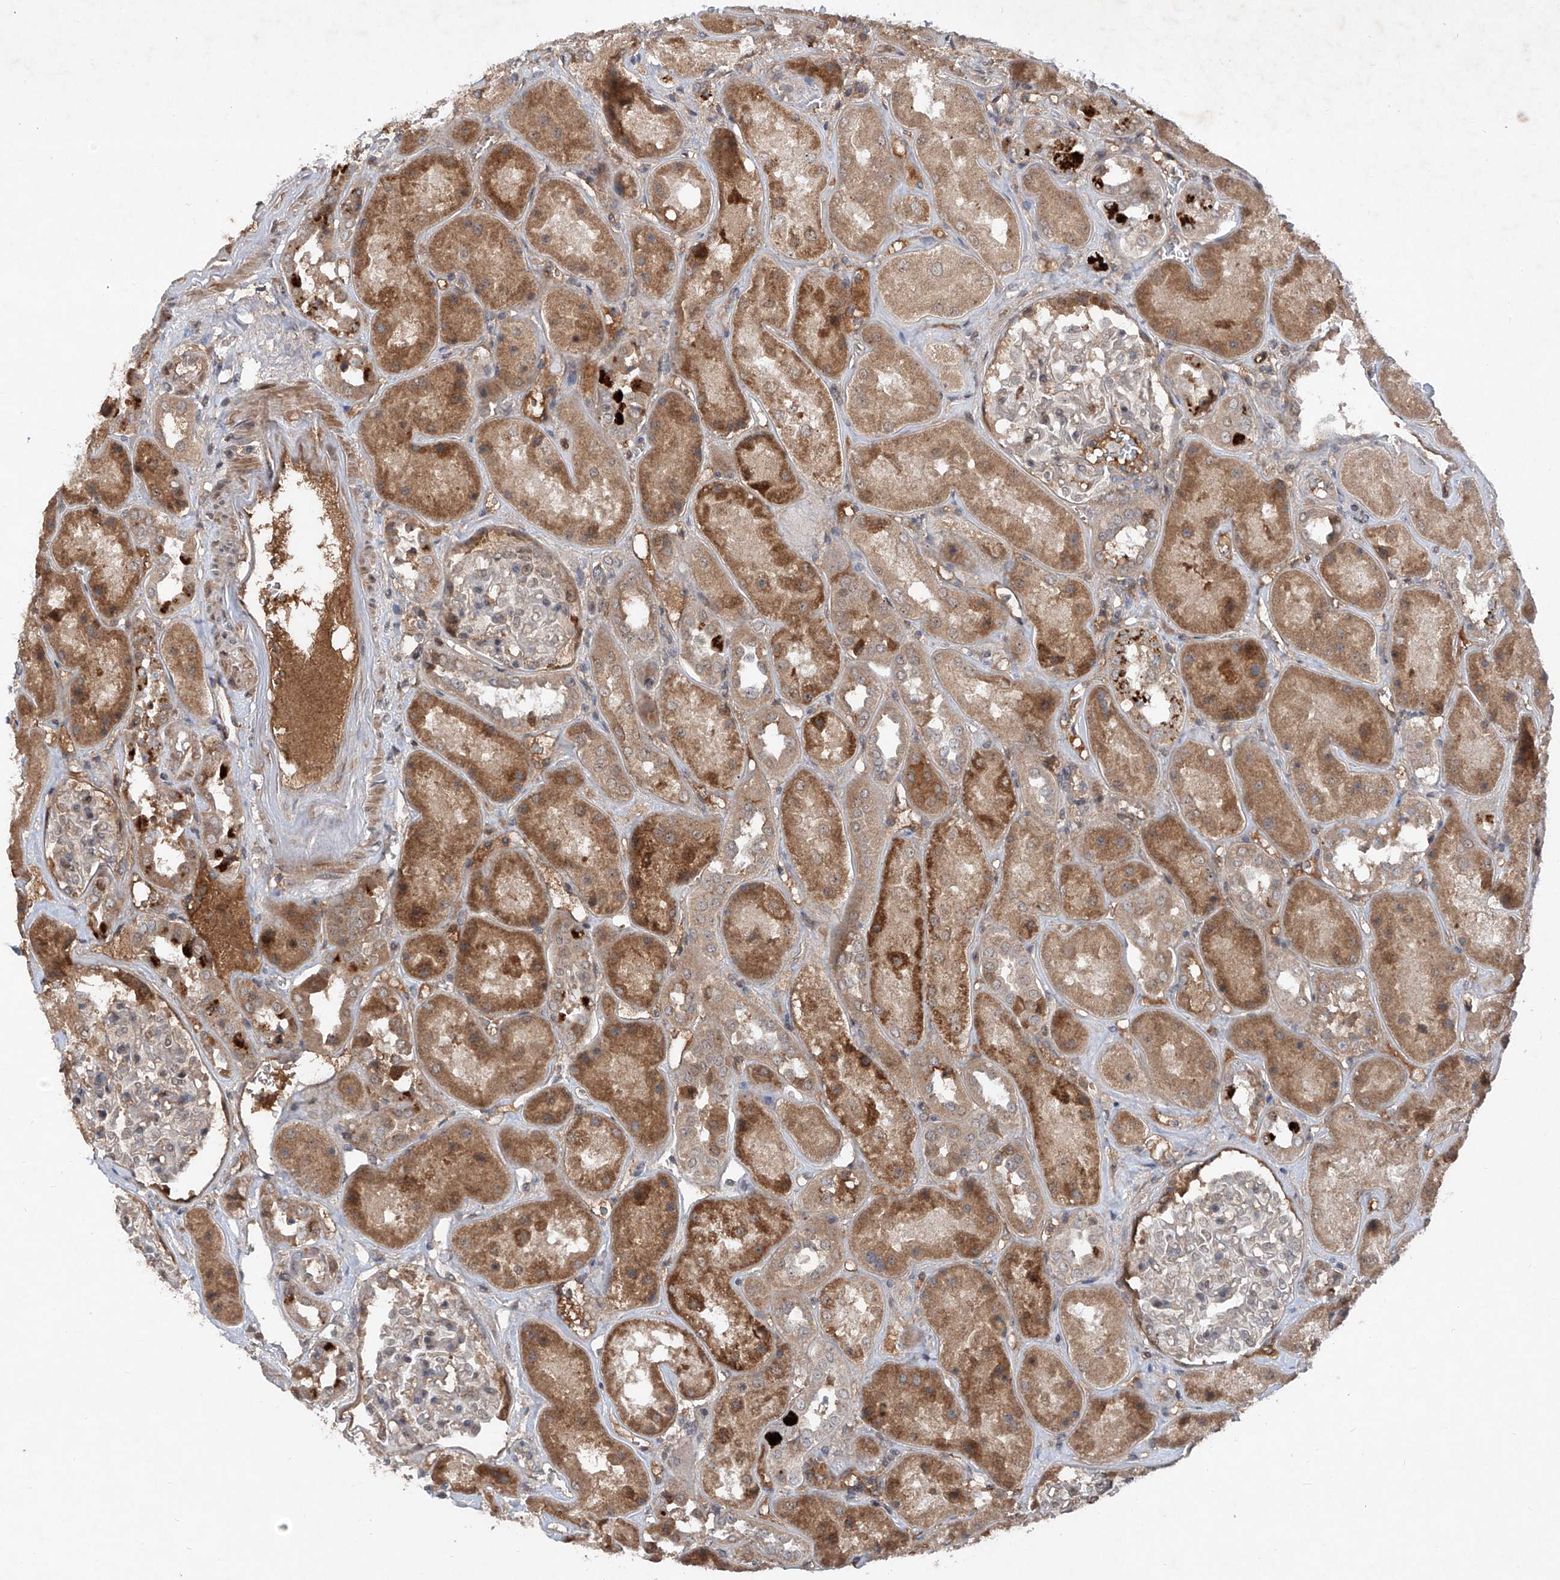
{"staining": {"intensity": "moderate", "quantity": "<25%", "location": "cytoplasmic/membranous"}, "tissue": "kidney", "cell_type": "Cells in glomeruli", "image_type": "normal", "snomed": [{"axis": "morphology", "description": "Normal tissue, NOS"}, {"axis": "topography", "description": "Kidney"}], "caption": "Protein analysis of normal kidney demonstrates moderate cytoplasmic/membranous staining in about <25% of cells in glomeruli. (DAB = brown stain, brightfield microscopy at high magnification).", "gene": "FAM135A", "patient": {"sex": "male", "age": 70}}